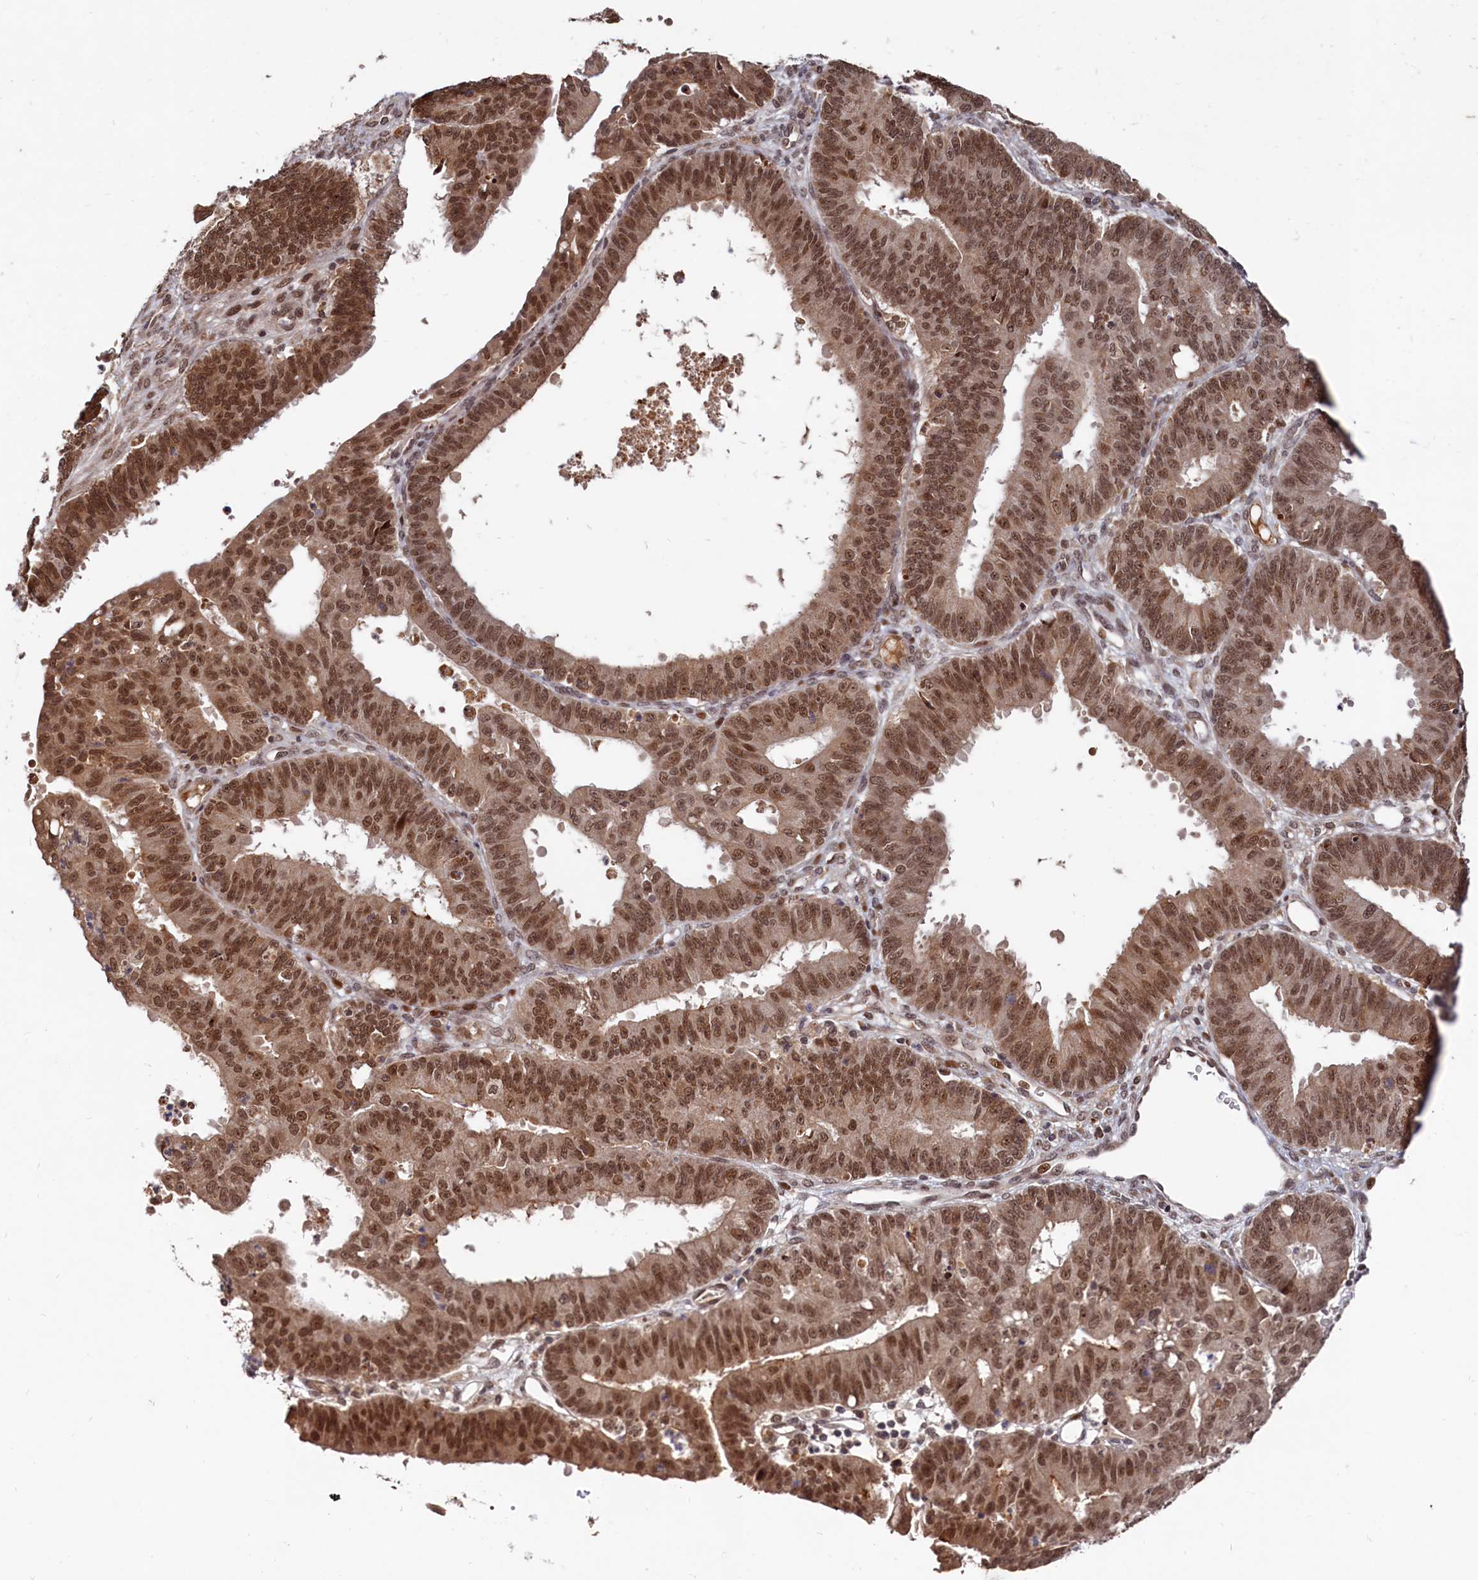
{"staining": {"intensity": "moderate", "quantity": ">75%", "location": "nuclear"}, "tissue": "ovarian cancer", "cell_type": "Tumor cells", "image_type": "cancer", "snomed": [{"axis": "morphology", "description": "Carcinoma, endometroid"}, {"axis": "topography", "description": "Appendix"}, {"axis": "topography", "description": "Ovary"}], "caption": "DAB immunohistochemical staining of human ovarian endometroid carcinoma shows moderate nuclear protein expression in about >75% of tumor cells.", "gene": "TRAPPC4", "patient": {"sex": "female", "age": 42}}